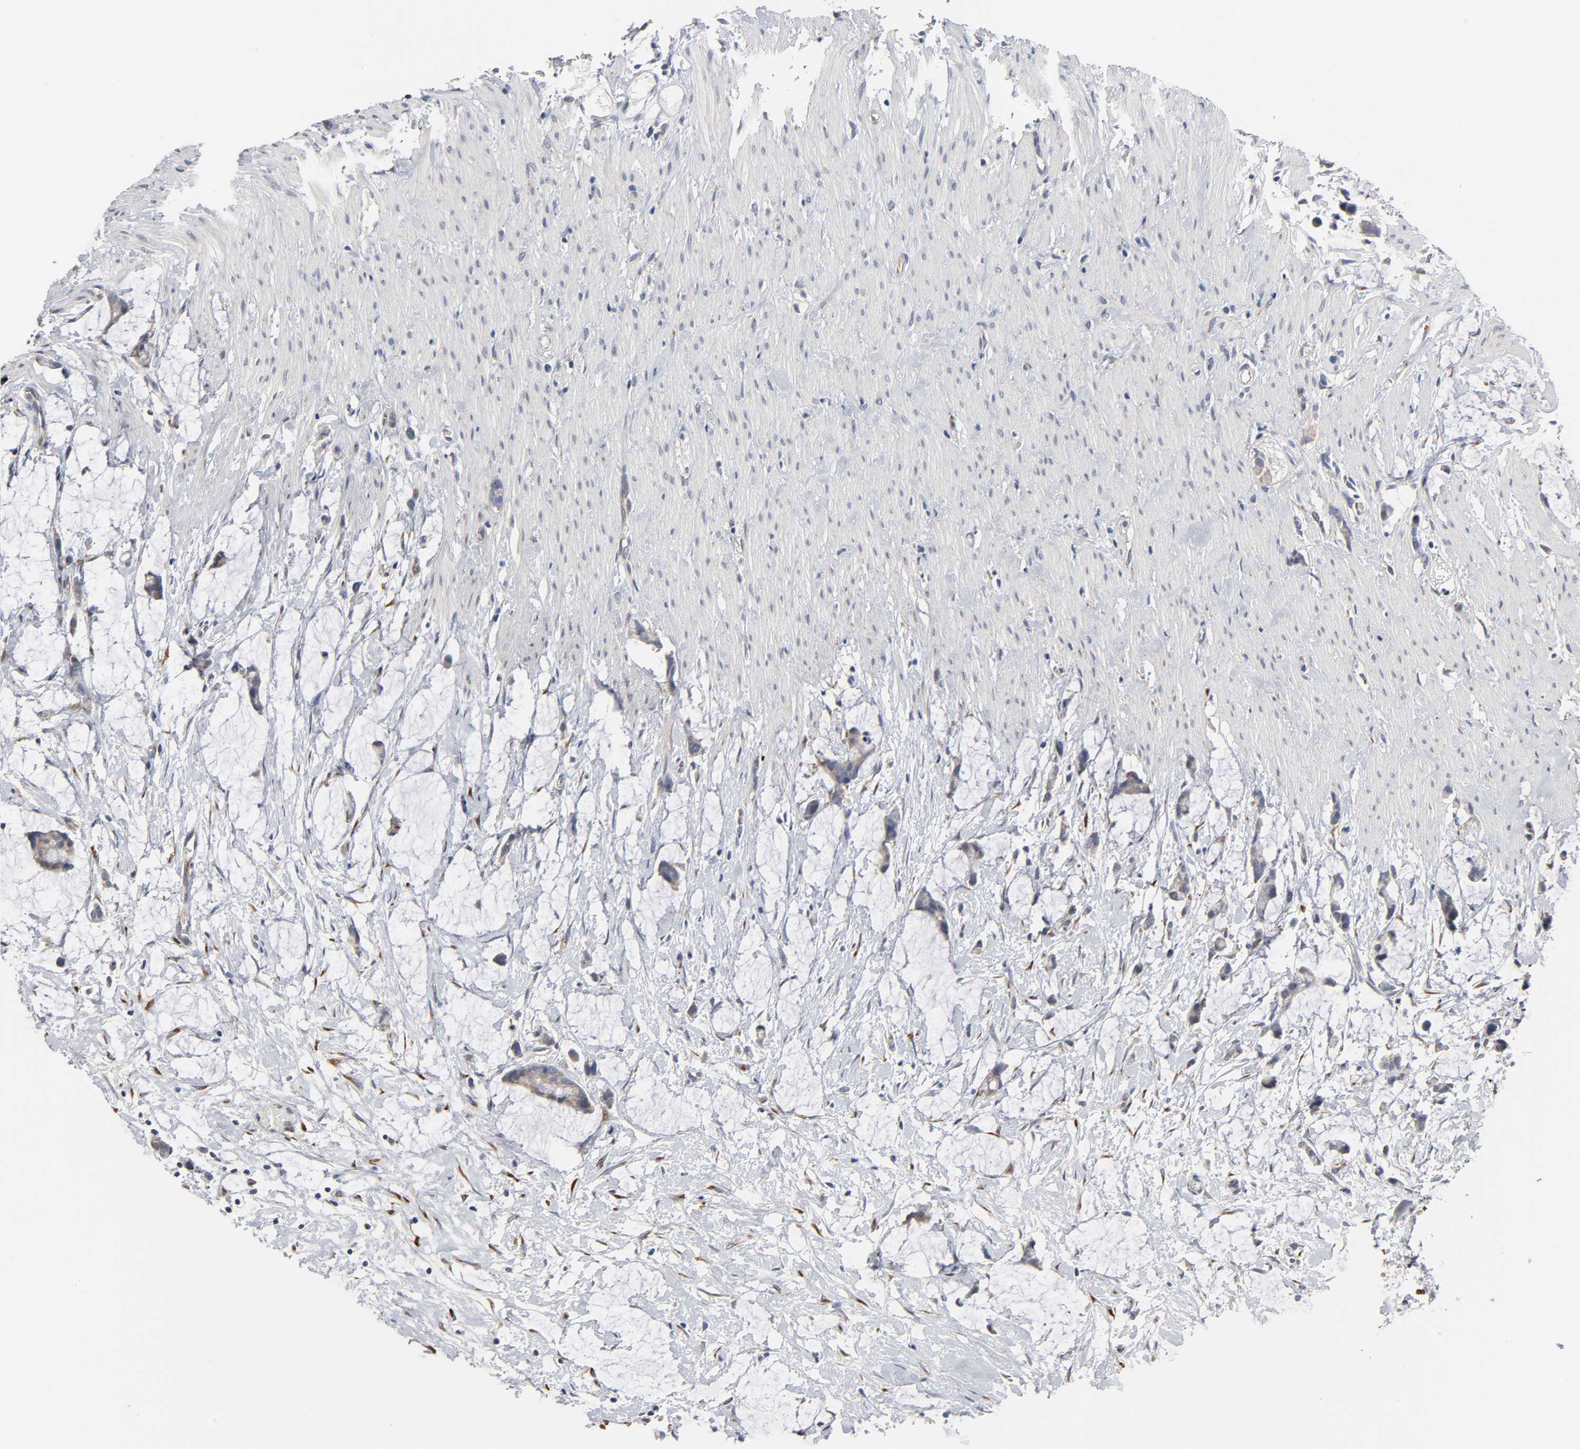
{"staining": {"intensity": "negative", "quantity": "none", "location": "none"}, "tissue": "colorectal cancer", "cell_type": "Tumor cells", "image_type": "cancer", "snomed": [{"axis": "morphology", "description": "Adenocarcinoma, NOS"}, {"axis": "topography", "description": "Colon"}], "caption": "This is a micrograph of immunohistochemistry staining of colorectal cancer (adenocarcinoma), which shows no positivity in tumor cells.", "gene": "HDLBP", "patient": {"sex": "male", "age": 14}}